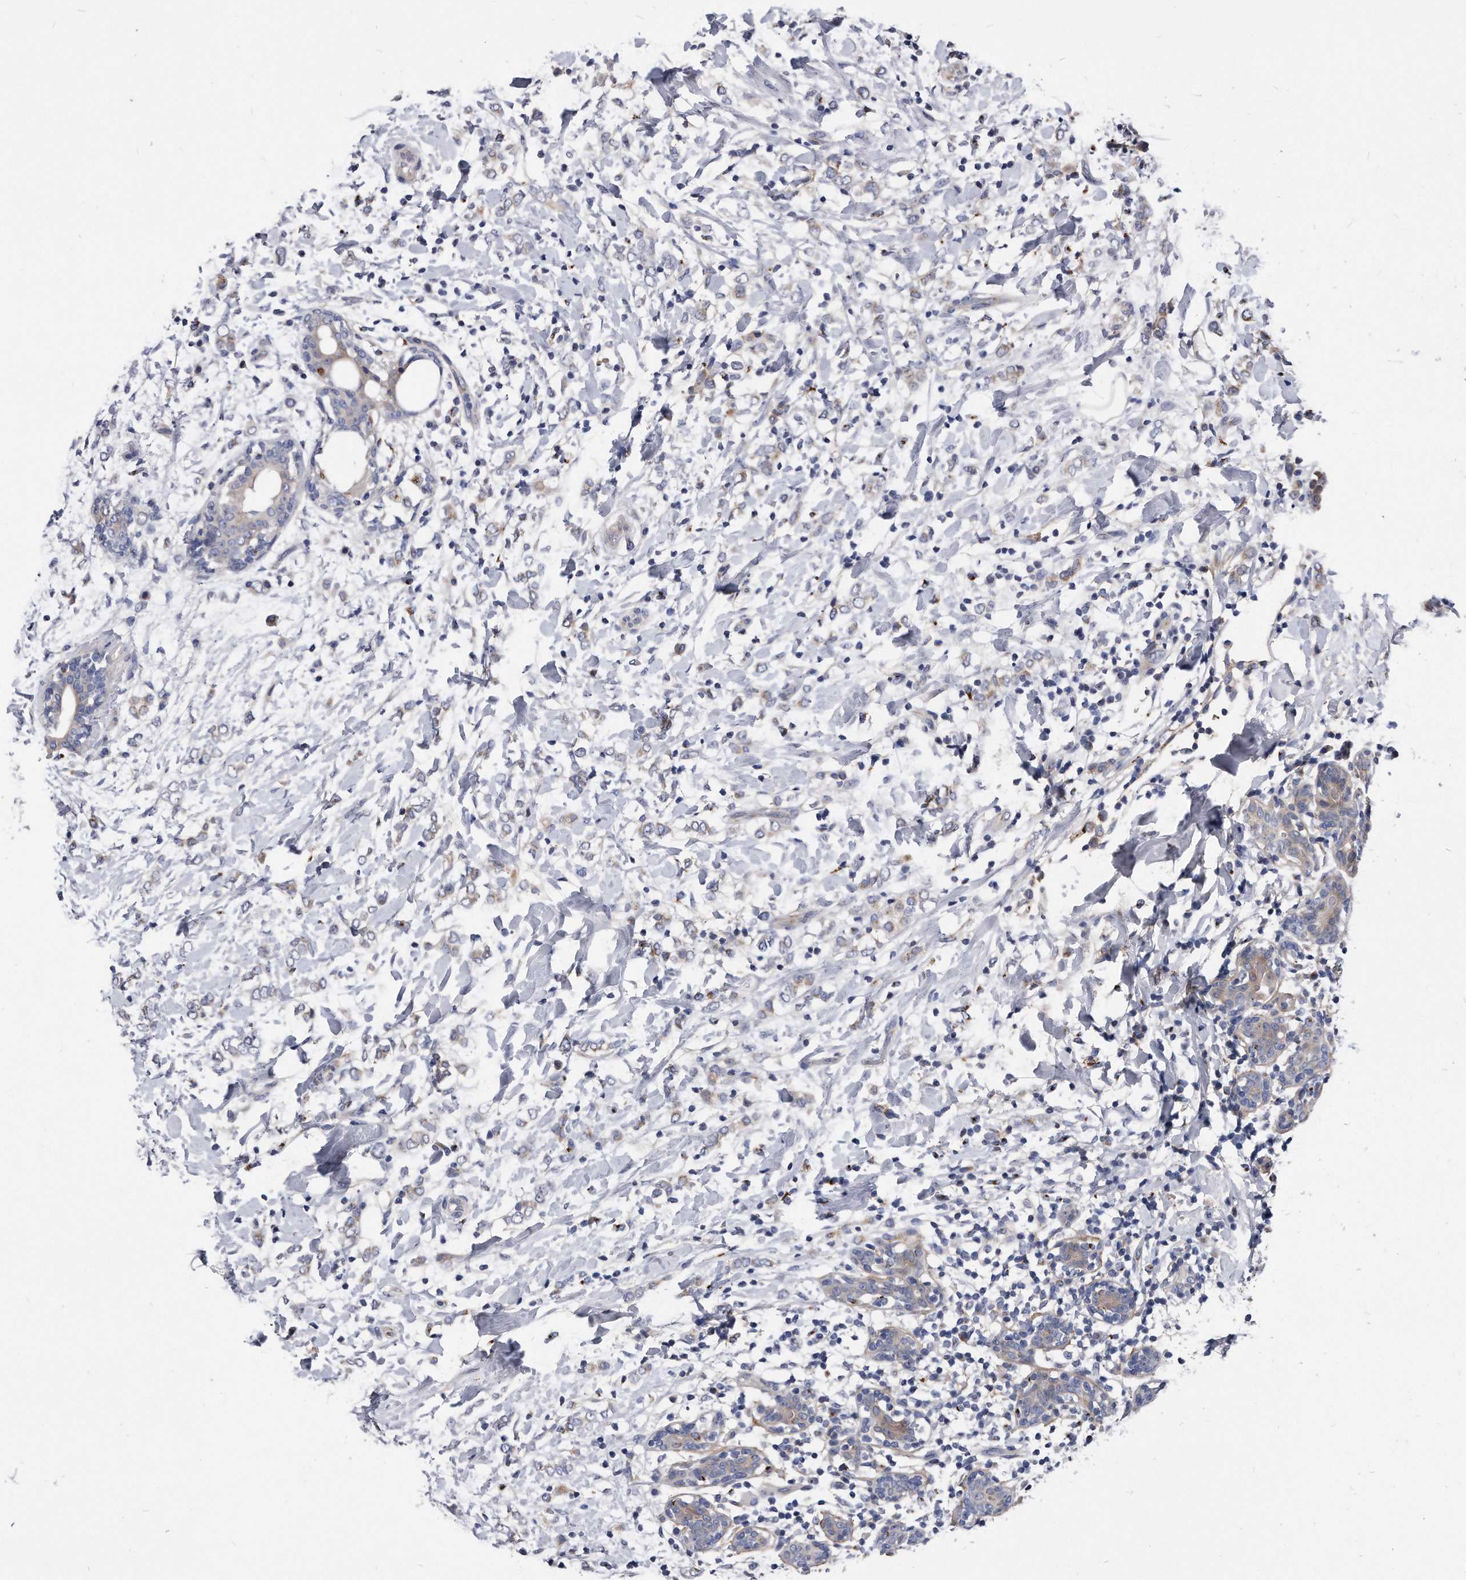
{"staining": {"intensity": "weak", "quantity": "25%-75%", "location": "cytoplasmic/membranous"}, "tissue": "breast cancer", "cell_type": "Tumor cells", "image_type": "cancer", "snomed": [{"axis": "morphology", "description": "Normal tissue, NOS"}, {"axis": "morphology", "description": "Lobular carcinoma"}, {"axis": "topography", "description": "Breast"}], "caption": "The immunohistochemical stain highlights weak cytoplasmic/membranous expression in tumor cells of lobular carcinoma (breast) tissue. (DAB IHC, brown staining for protein, blue staining for nuclei).", "gene": "MGAT4A", "patient": {"sex": "female", "age": 47}}